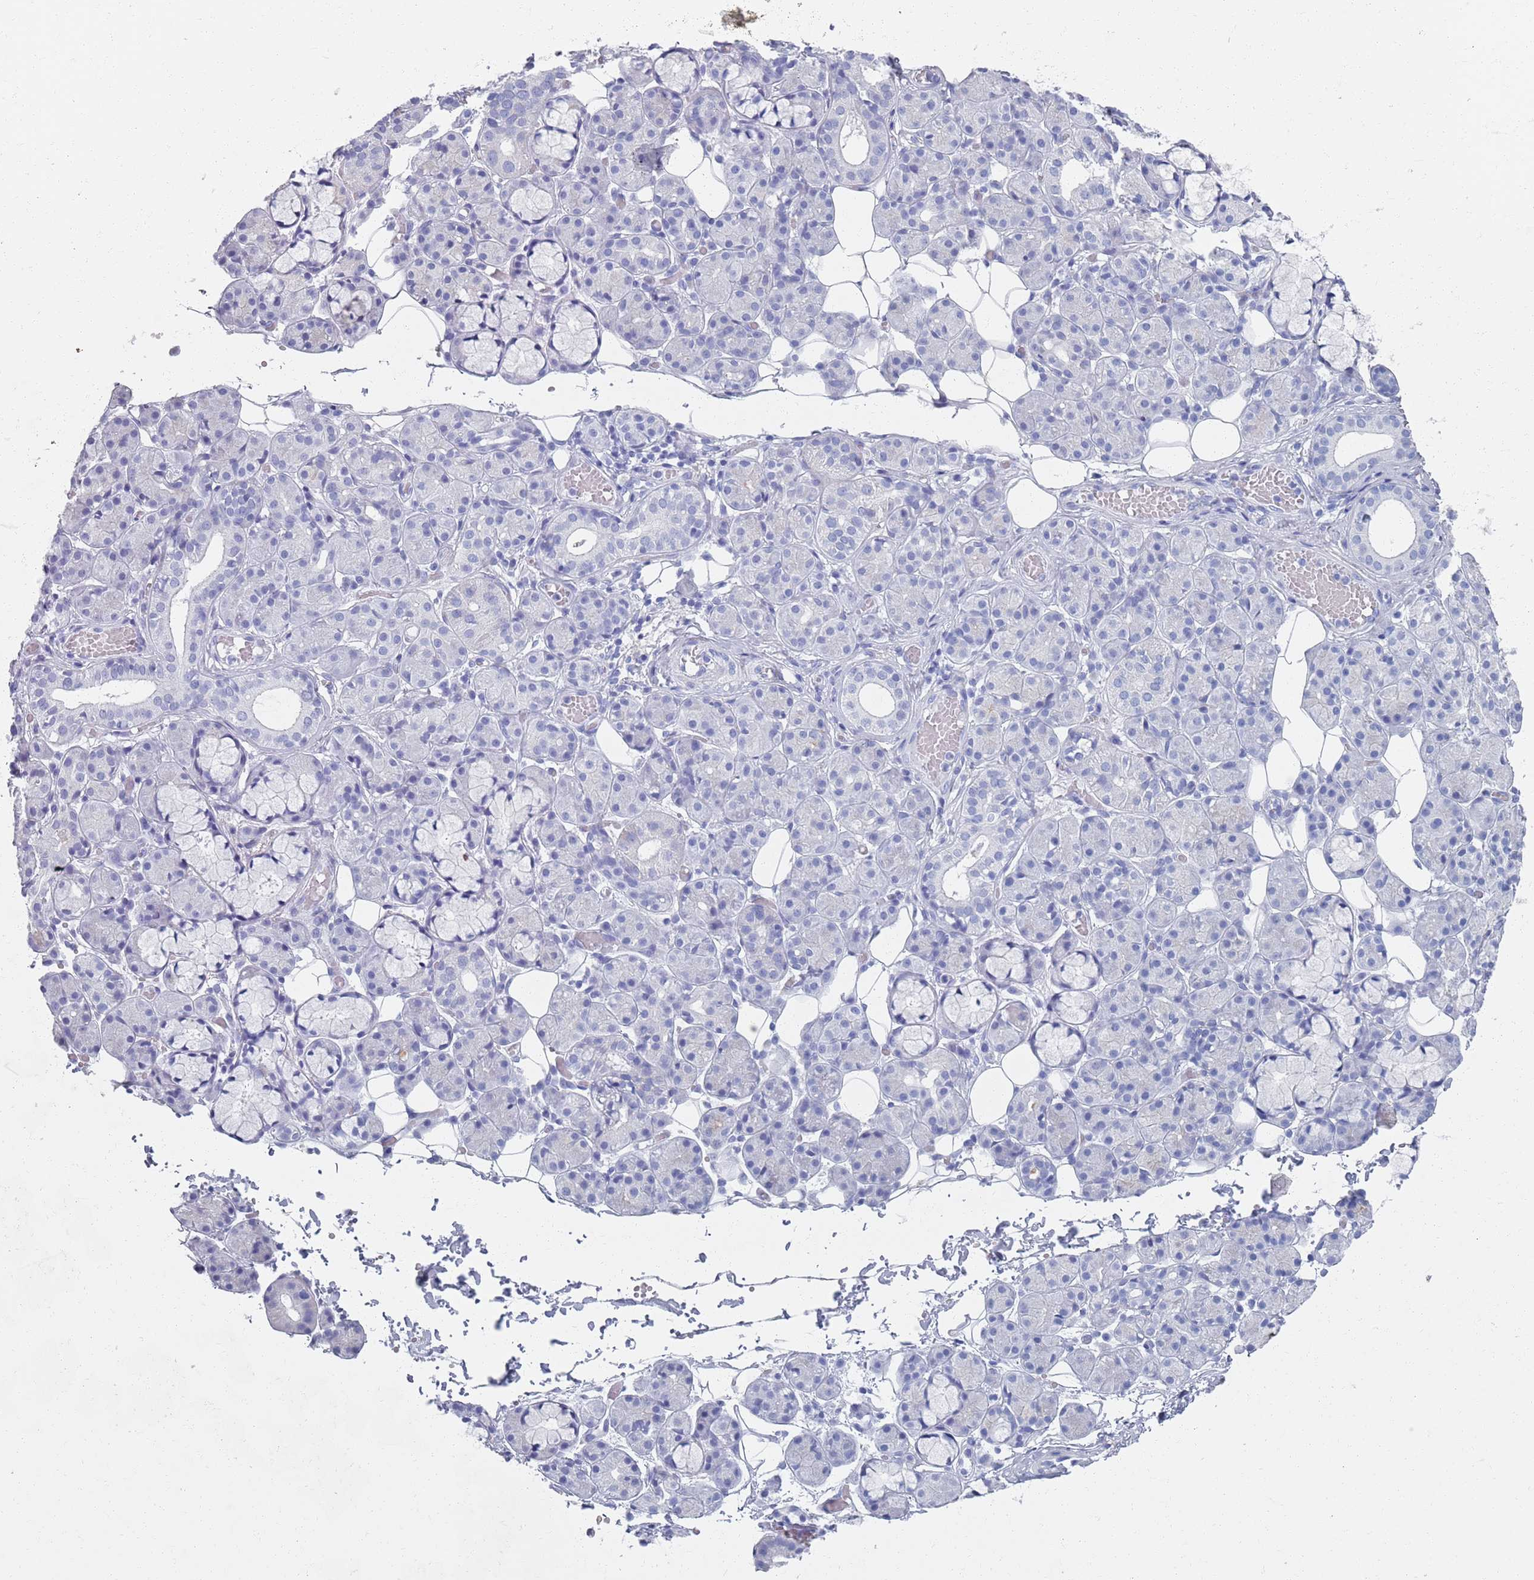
{"staining": {"intensity": "negative", "quantity": "none", "location": "none"}, "tissue": "salivary gland", "cell_type": "Glandular cells", "image_type": "normal", "snomed": [{"axis": "morphology", "description": "Normal tissue, NOS"}, {"axis": "topography", "description": "Salivary gland"}], "caption": "This is an IHC image of unremarkable salivary gland. There is no expression in glandular cells.", "gene": "PLOD1", "patient": {"sex": "male", "age": 63}}